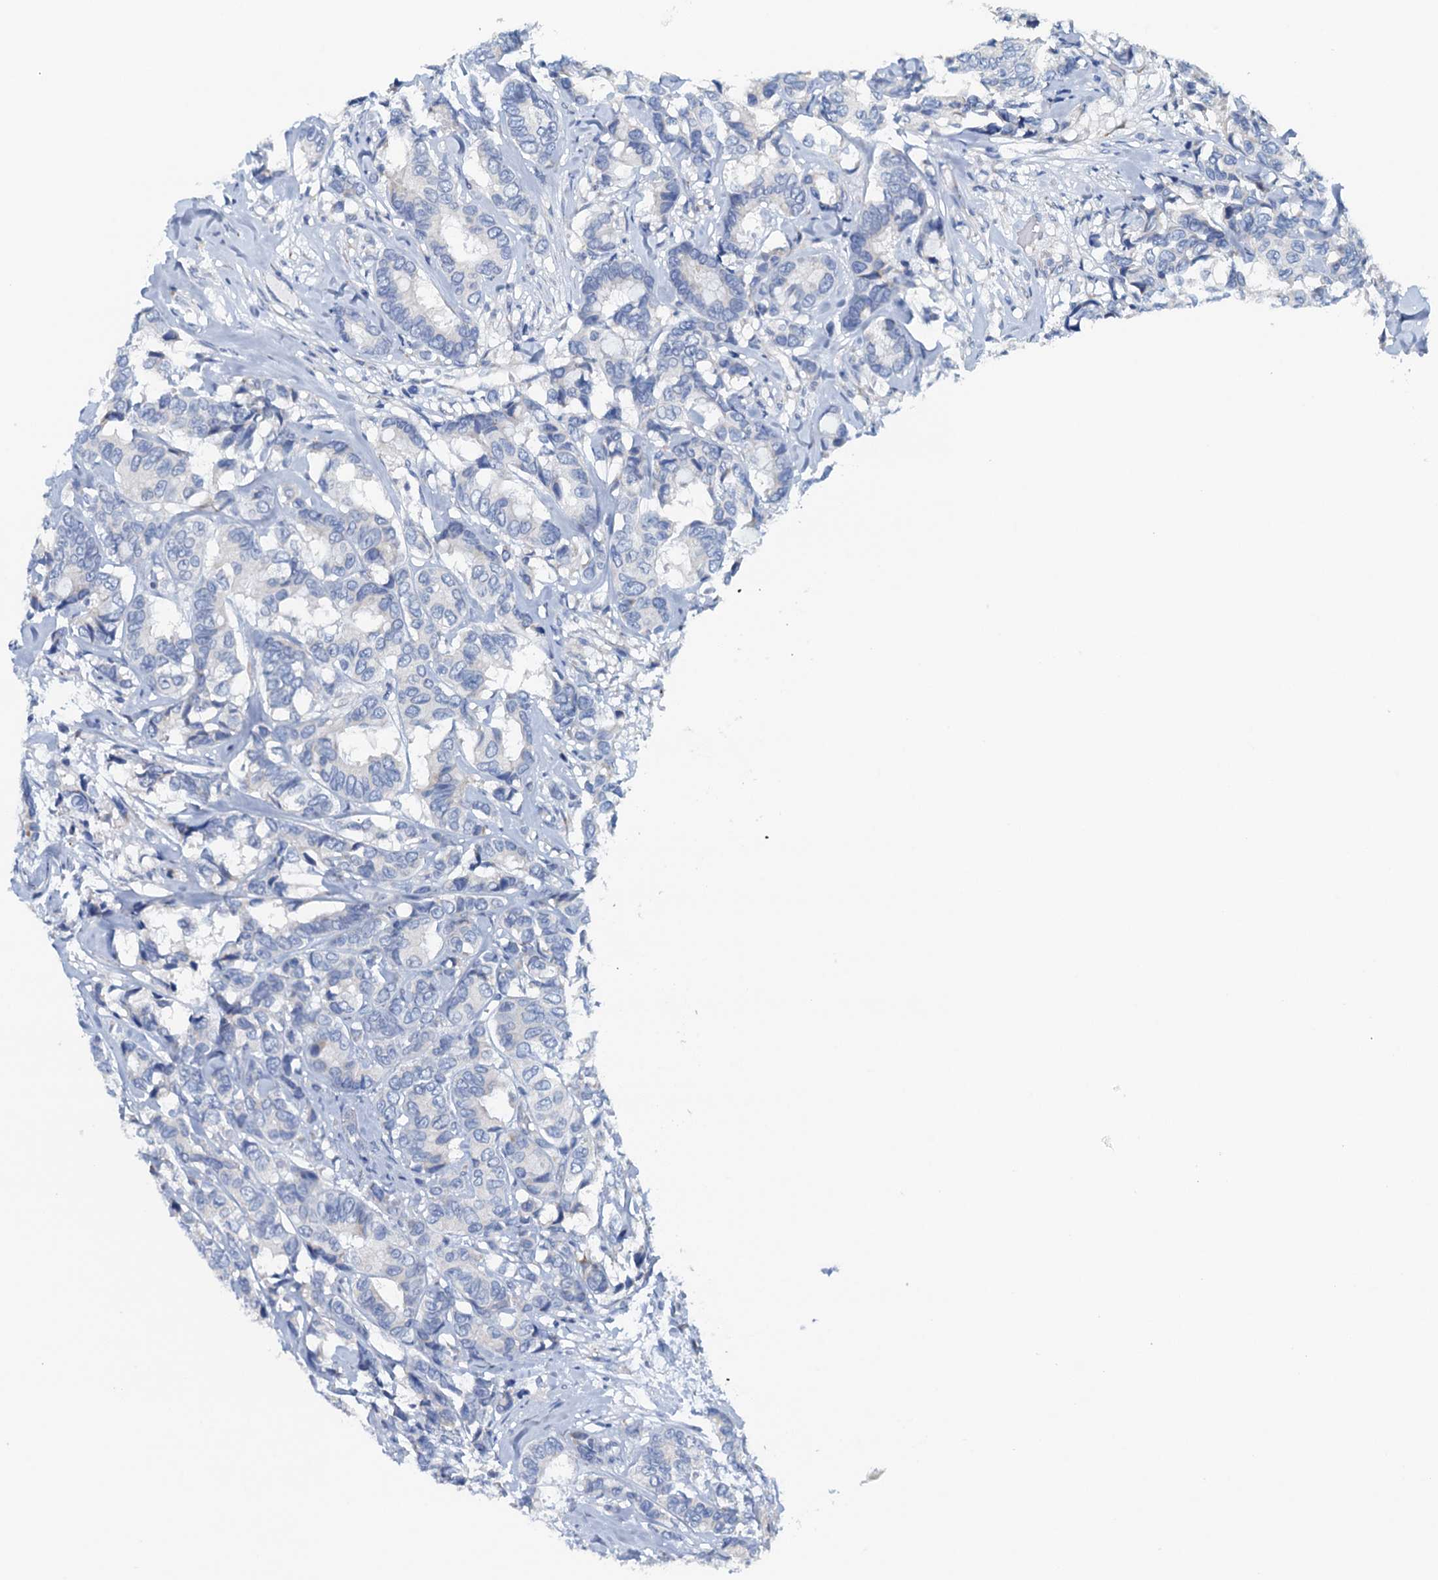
{"staining": {"intensity": "negative", "quantity": "none", "location": "none"}, "tissue": "breast cancer", "cell_type": "Tumor cells", "image_type": "cancer", "snomed": [{"axis": "morphology", "description": "Duct carcinoma"}, {"axis": "topography", "description": "Breast"}], "caption": "This is a image of IHC staining of breast cancer (infiltrating ductal carcinoma), which shows no expression in tumor cells. (IHC, brightfield microscopy, high magnification).", "gene": "CBLIF", "patient": {"sex": "female", "age": 87}}